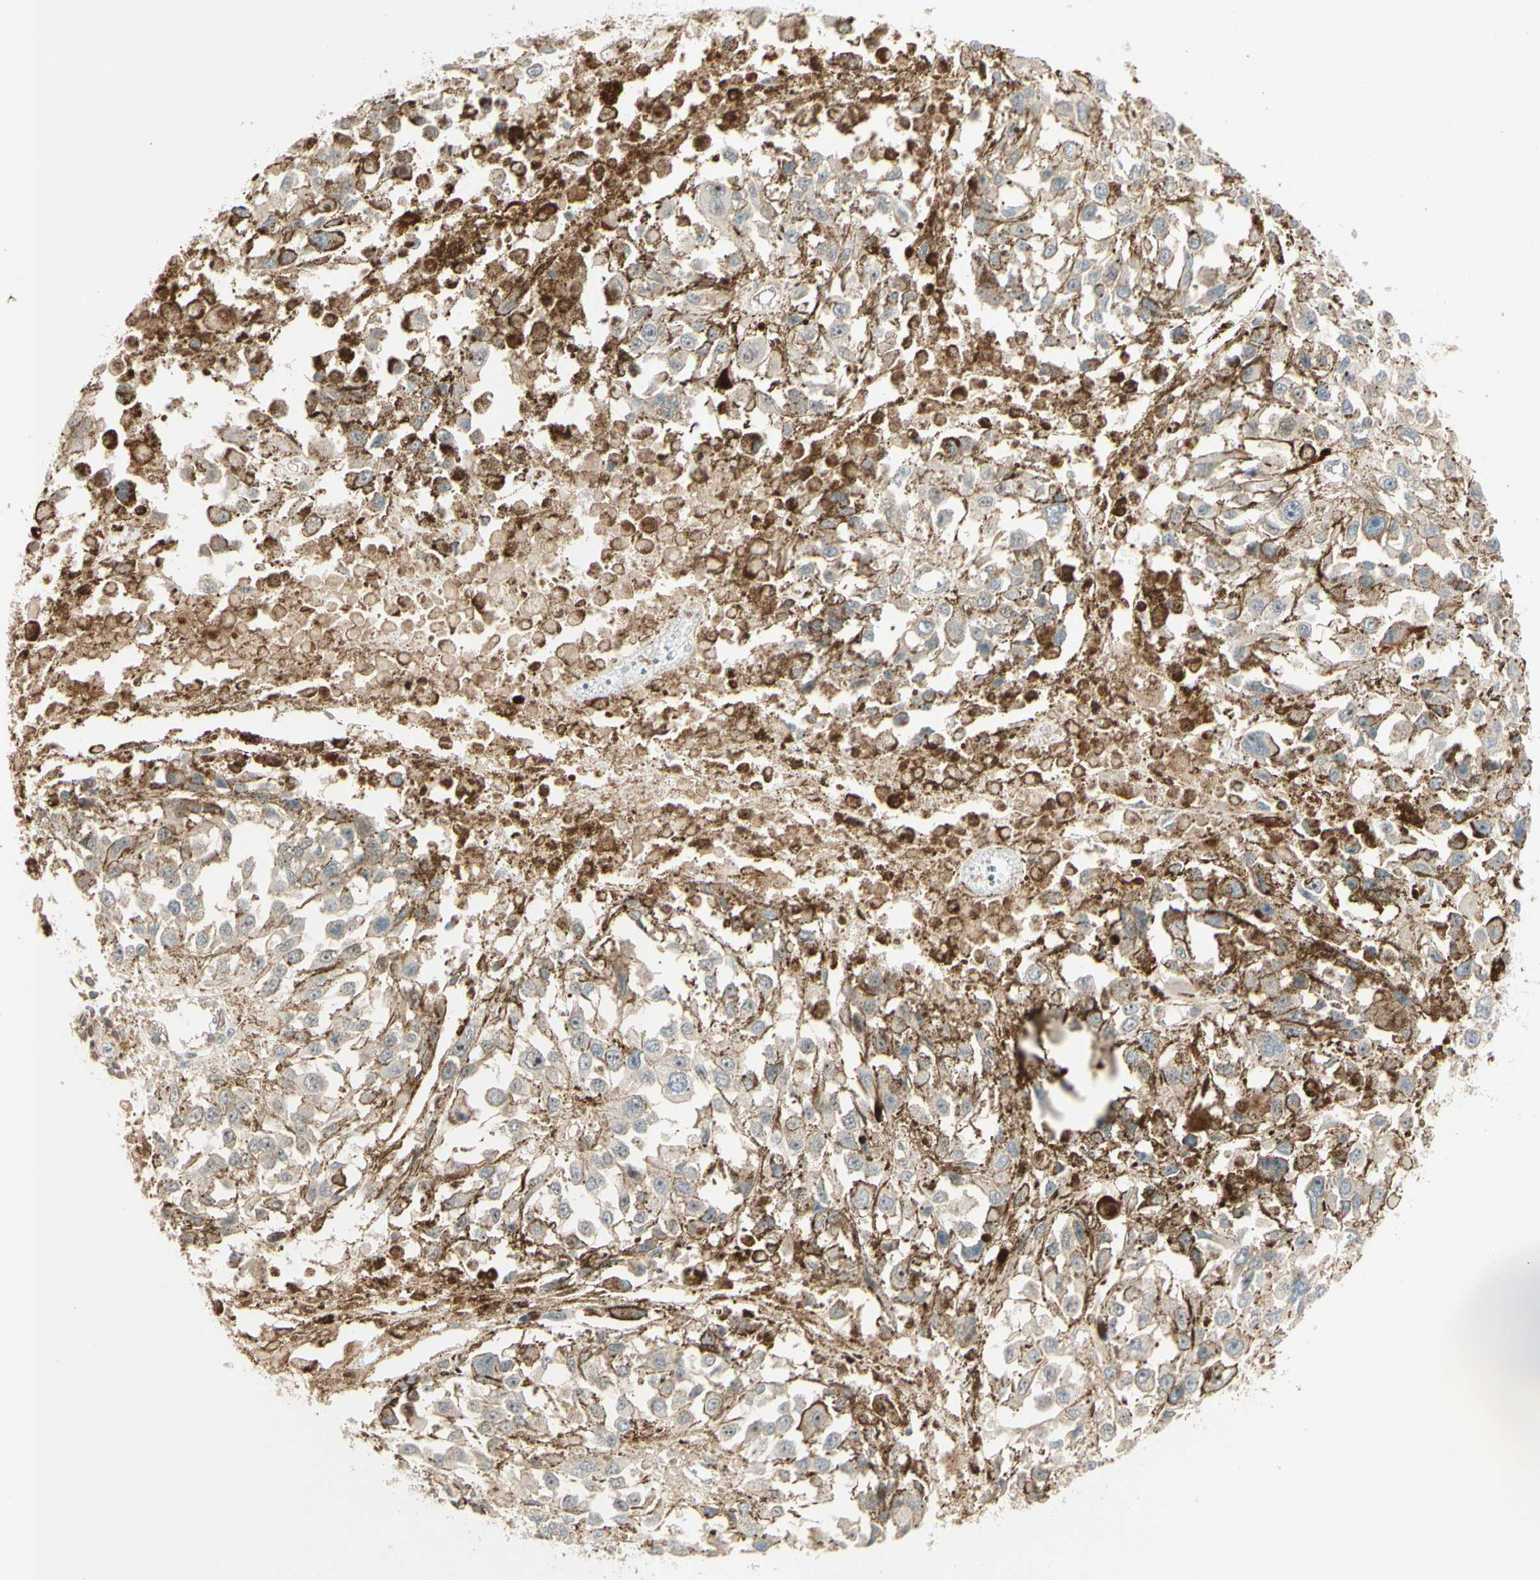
{"staining": {"intensity": "weak", "quantity": ">75%", "location": "cytoplasmic/membranous"}, "tissue": "melanoma", "cell_type": "Tumor cells", "image_type": "cancer", "snomed": [{"axis": "morphology", "description": "Malignant melanoma, Metastatic site"}, {"axis": "topography", "description": "Lymph node"}], "caption": "Weak cytoplasmic/membranous expression is appreciated in about >75% of tumor cells in malignant melanoma (metastatic site).", "gene": "NFYA", "patient": {"sex": "male", "age": 59}}